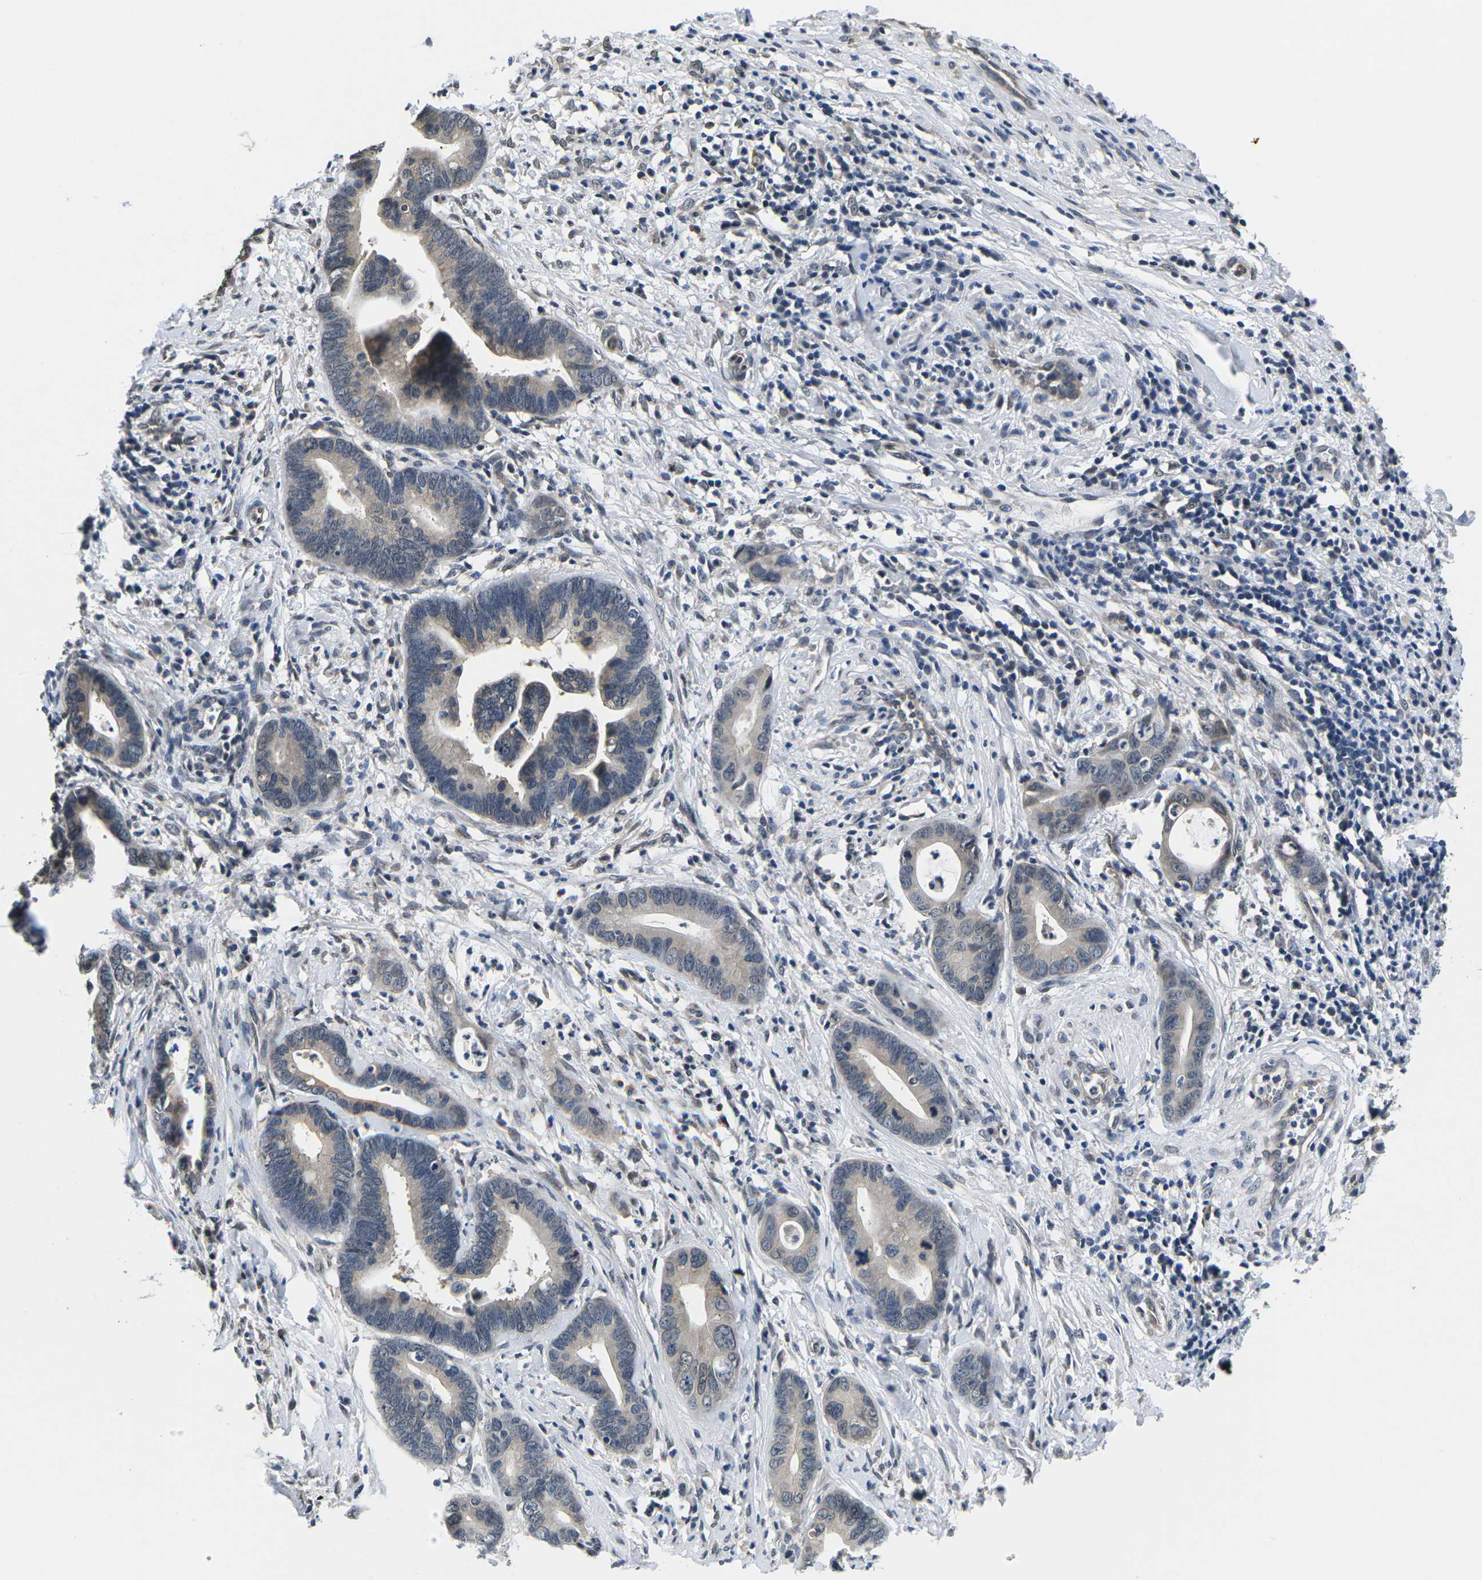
{"staining": {"intensity": "negative", "quantity": "none", "location": "none"}, "tissue": "cervical cancer", "cell_type": "Tumor cells", "image_type": "cancer", "snomed": [{"axis": "morphology", "description": "Adenocarcinoma, NOS"}, {"axis": "topography", "description": "Cervix"}], "caption": "High magnification brightfield microscopy of cervical cancer (adenocarcinoma) stained with DAB (3,3'-diaminobenzidine) (brown) and counterstained with hematoxylin (blue): tumor cells show no significant expression.", "gene": "SNX10", "patient": {"sex": "female", "age": 44}}